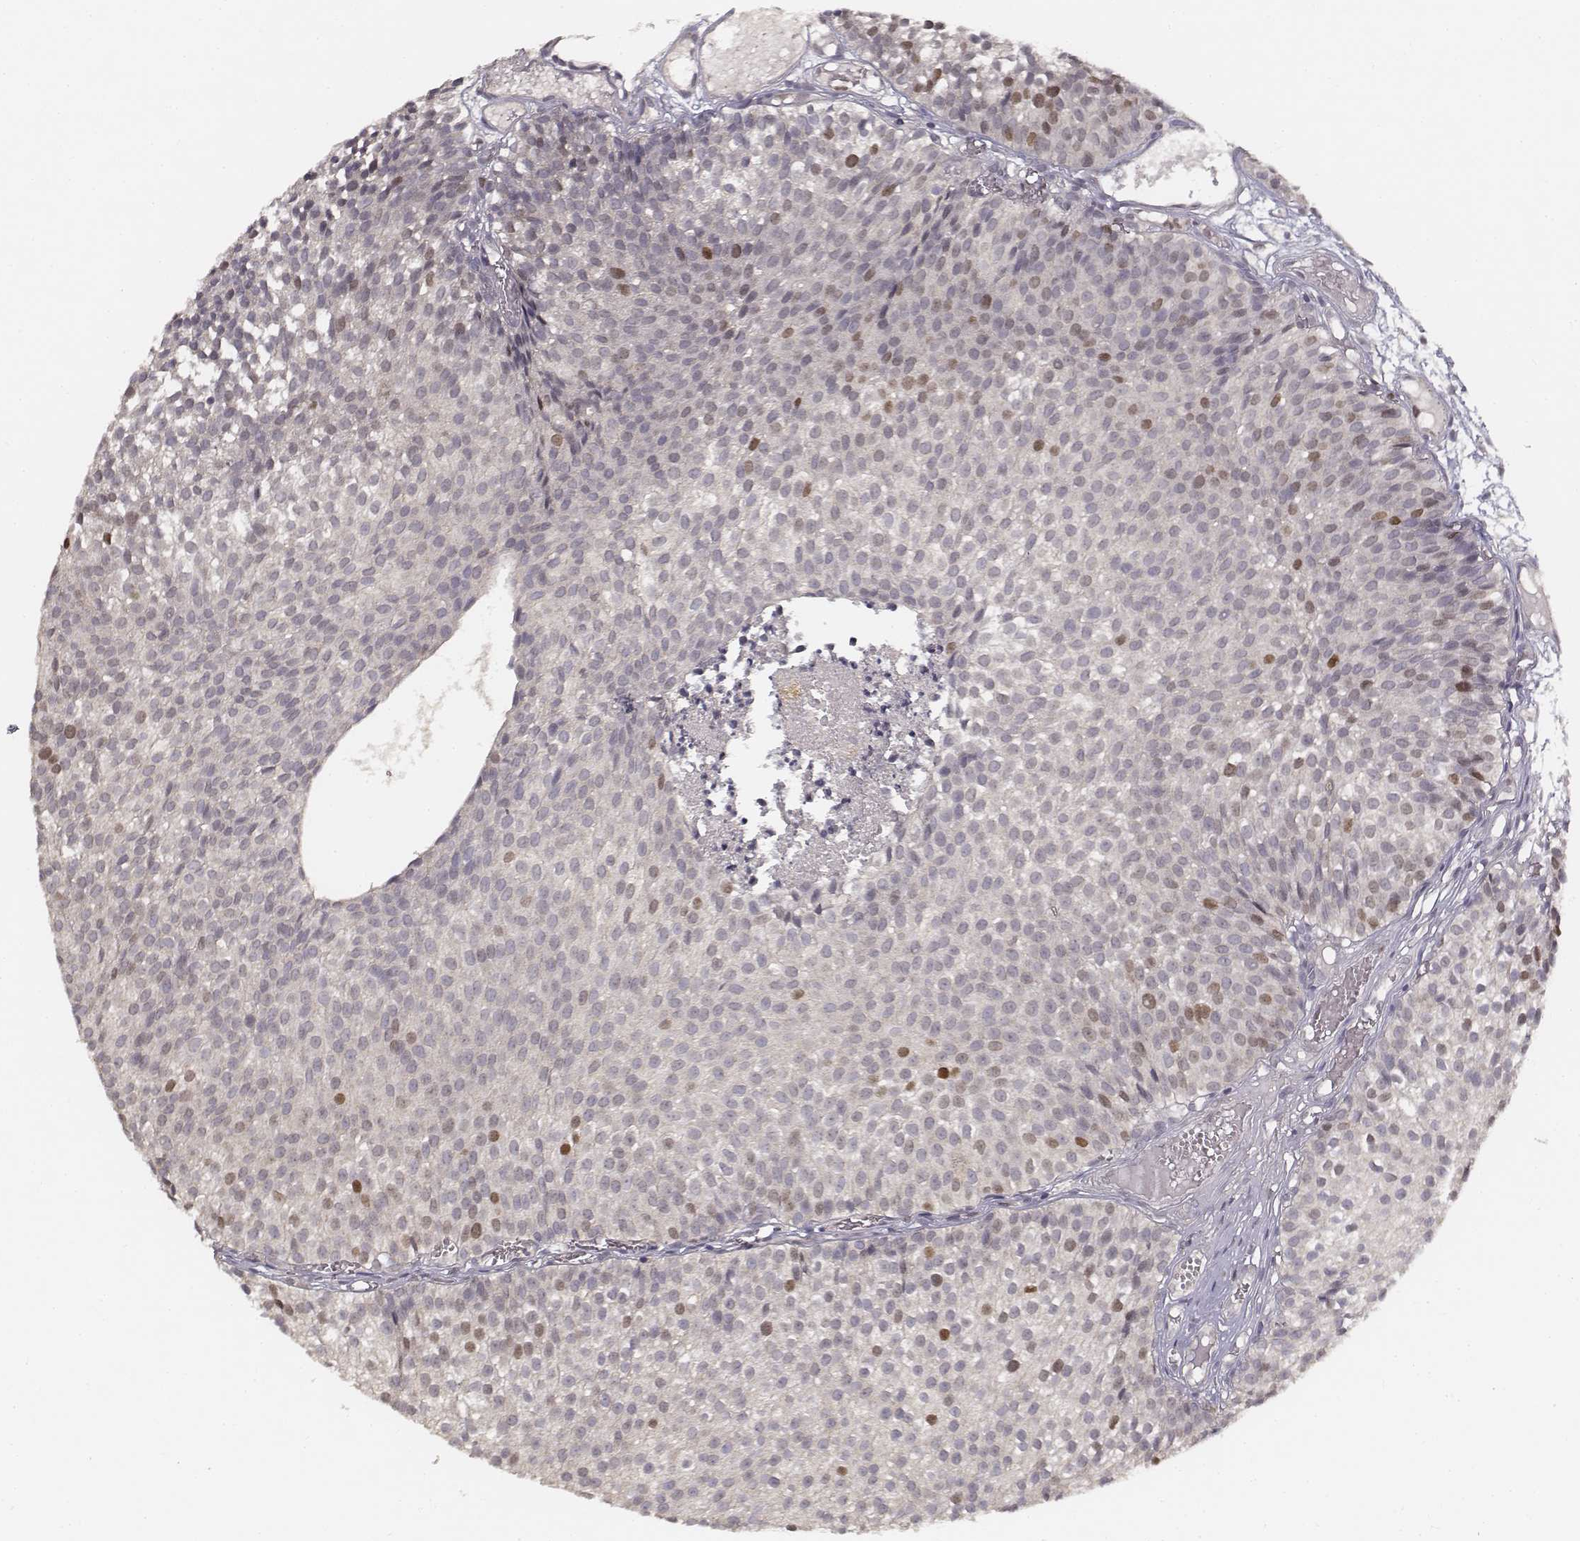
{"staining": {"intensity": "moderate", "quantity": "<25%", "location": "nuclear"}, "tissue": "urothelial cancer", "cell_type": "Tumor cells", "image_type": "cancer", "snomed": [{"axis": "morphology", "description": "Urothelial carcinoma, Low grade"}, {"axis": "topography", "description": "Urinary bladder"}], "caption": "The image demonstrates staining of low-grade urothelial carcinoma, revealing moderate nuclear protein positivity (brown color) within tumor cells. The staining was performed using DAB (3,3'-diaminobenzidine), with brown indicating positive protein expression. Nuclei are stained blue with hematoxylin.", "gene": "FANCD2", "patient": {"sex": "male", "age": 63}}